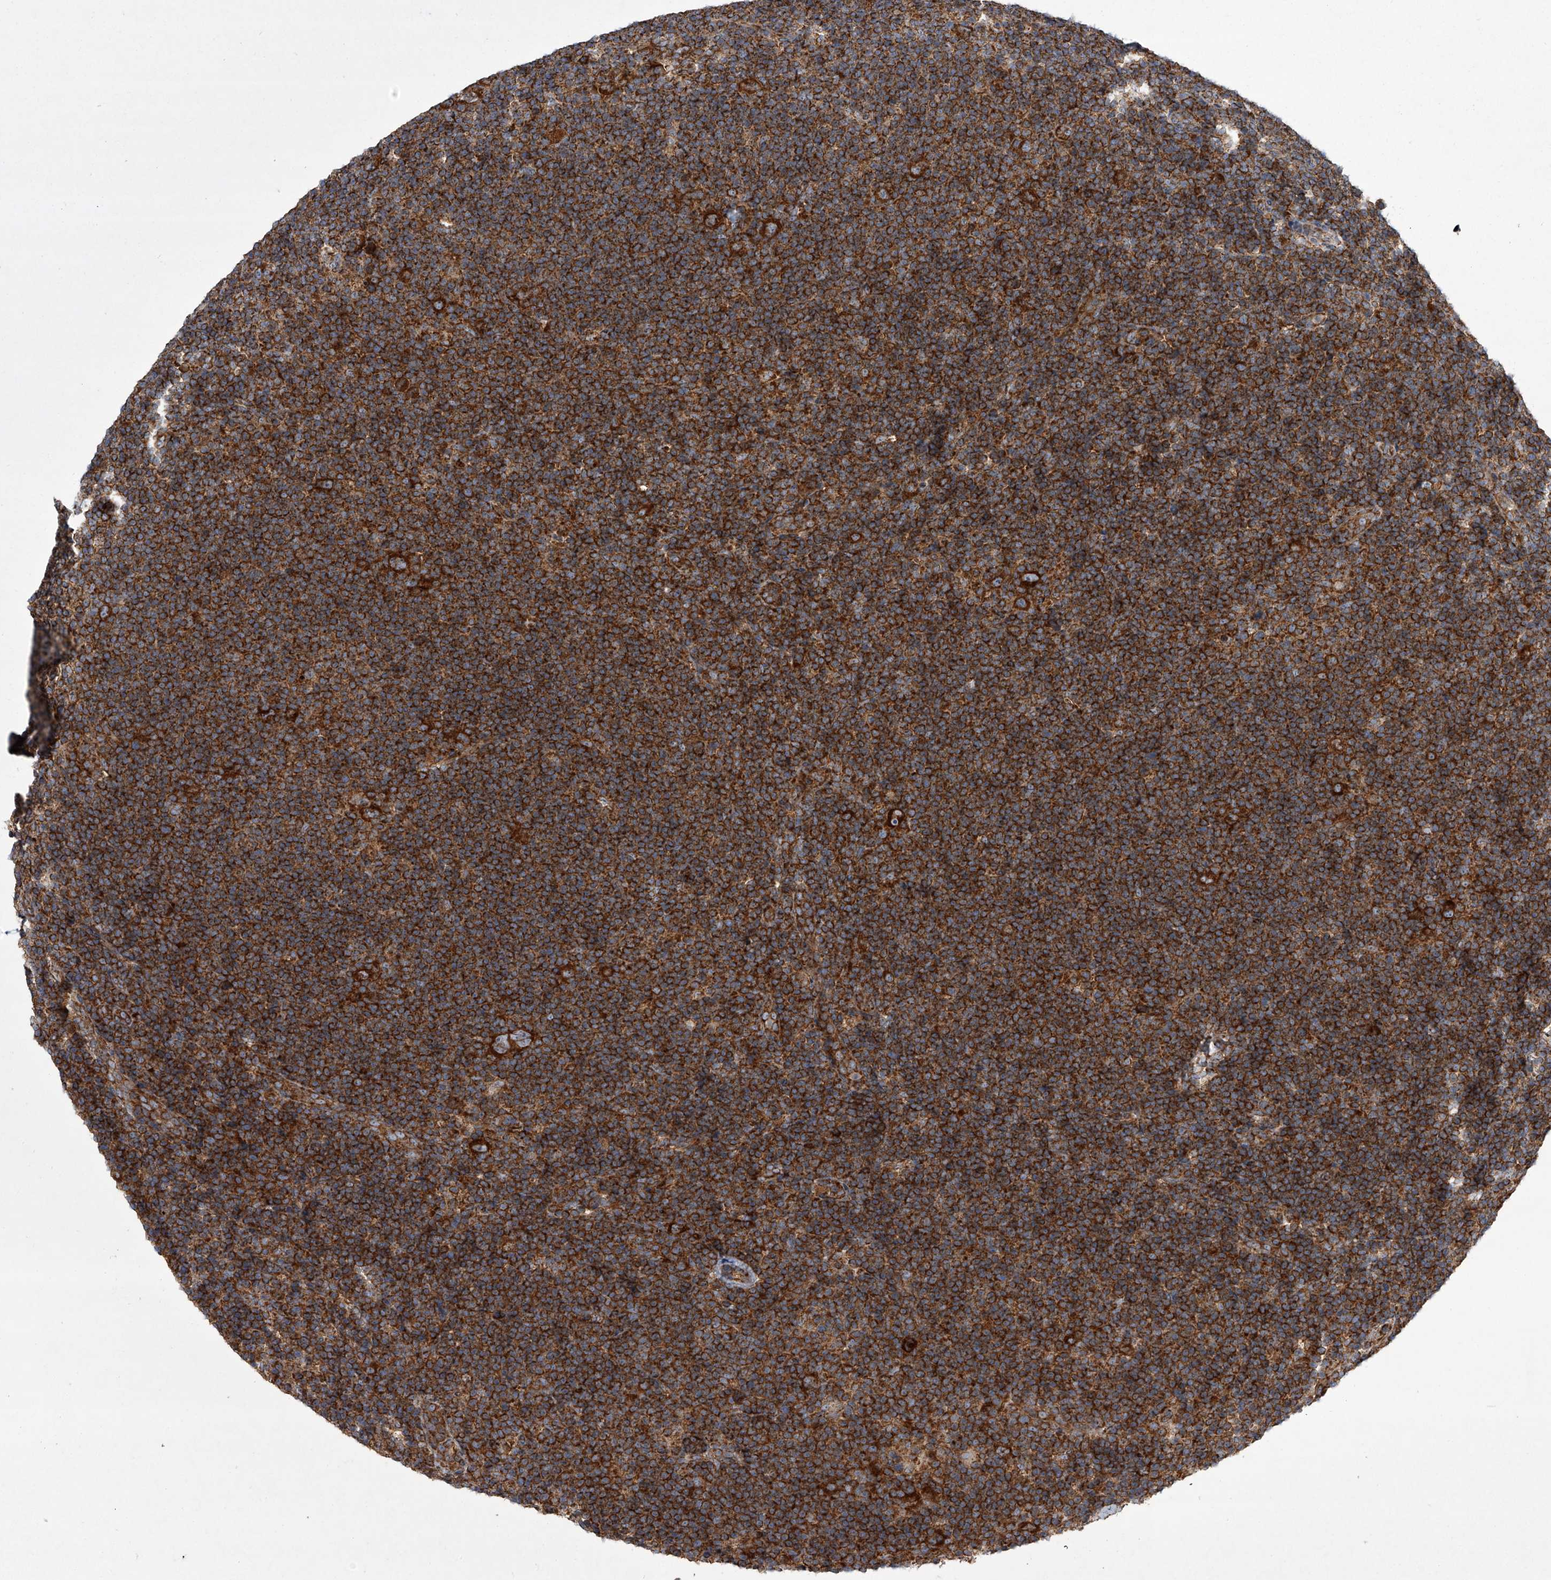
{"staining": {"intensity": "strong", "quantity": ">75%", "location": "cytoplasmic/membranous"}, "tissue": "lymphoma", "cell_type": "Tumor cells", "image_type": "cancer", "snomed": [{"axis": "morphology", "description": "Hodgkin's disease, NOS"}, {"axis": "topography", "description": "Lymph node"}], "caption": "Human Hodgkin's disease stained with a protein marker demonstrates strong staining in tumor cells.", "gene": "ZC3H15", "patient": {"sex": "female", "age": 57}}